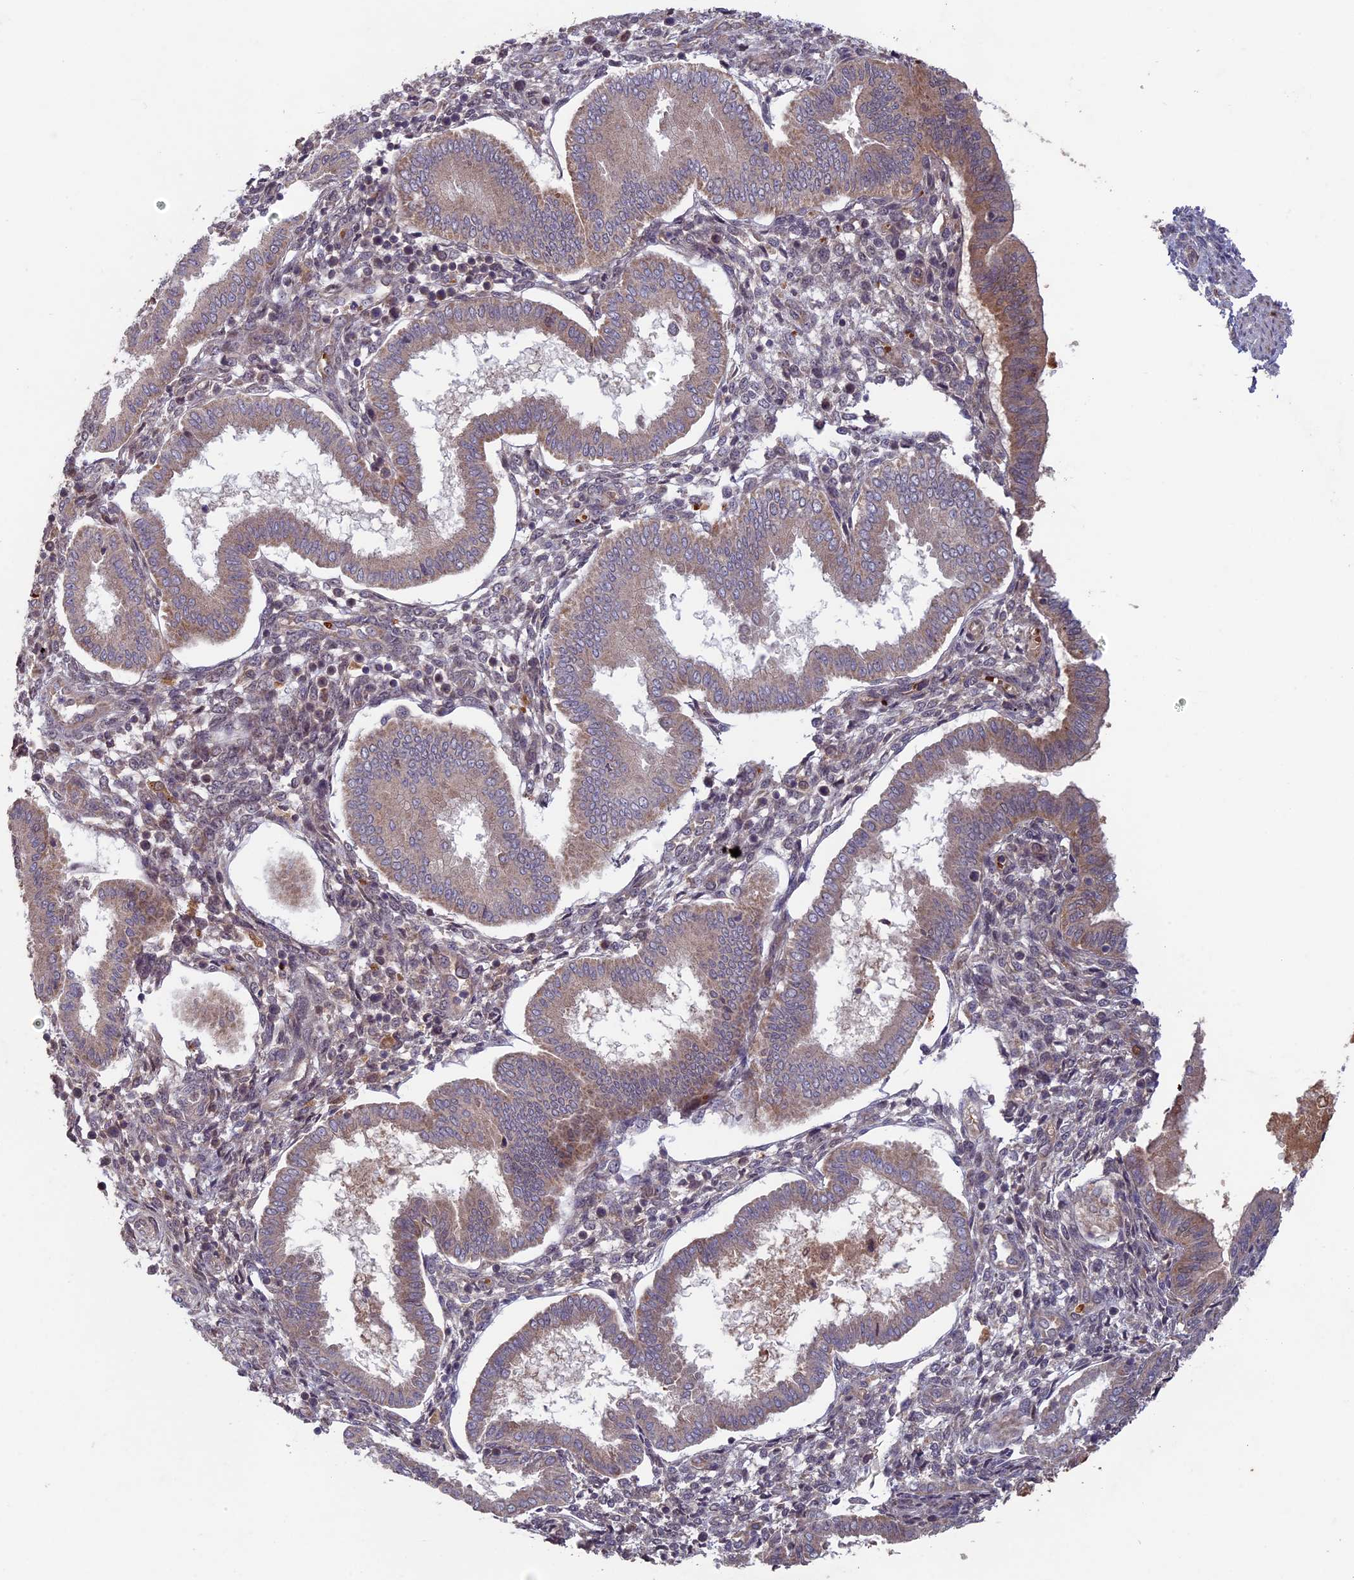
{"staining": {"intensity": "weak", "quantity": "<25%", "location": "cytoplasmic/membranous"}, "tissue": "endometrium", "cell_type": "Cells in endometrial stroma", "image_type": "normal", "snomed": [{"axis": "morphology", "description": "Normal tissue, NOS"}, {"axis": "topography", "description": "Endometrium"}], "caption": "An IHC photomicrograph of normal endometrium is shown. There is no staining in cells in endometrial stroma of endometrium. The staining is performed using DAB (3,3'-diaminobenzidine) brown chromogen with nuclei counter-stained in using hematoxylin.", "gene": "RCCD1", "patient": {"sex": "female", "age": 24}}